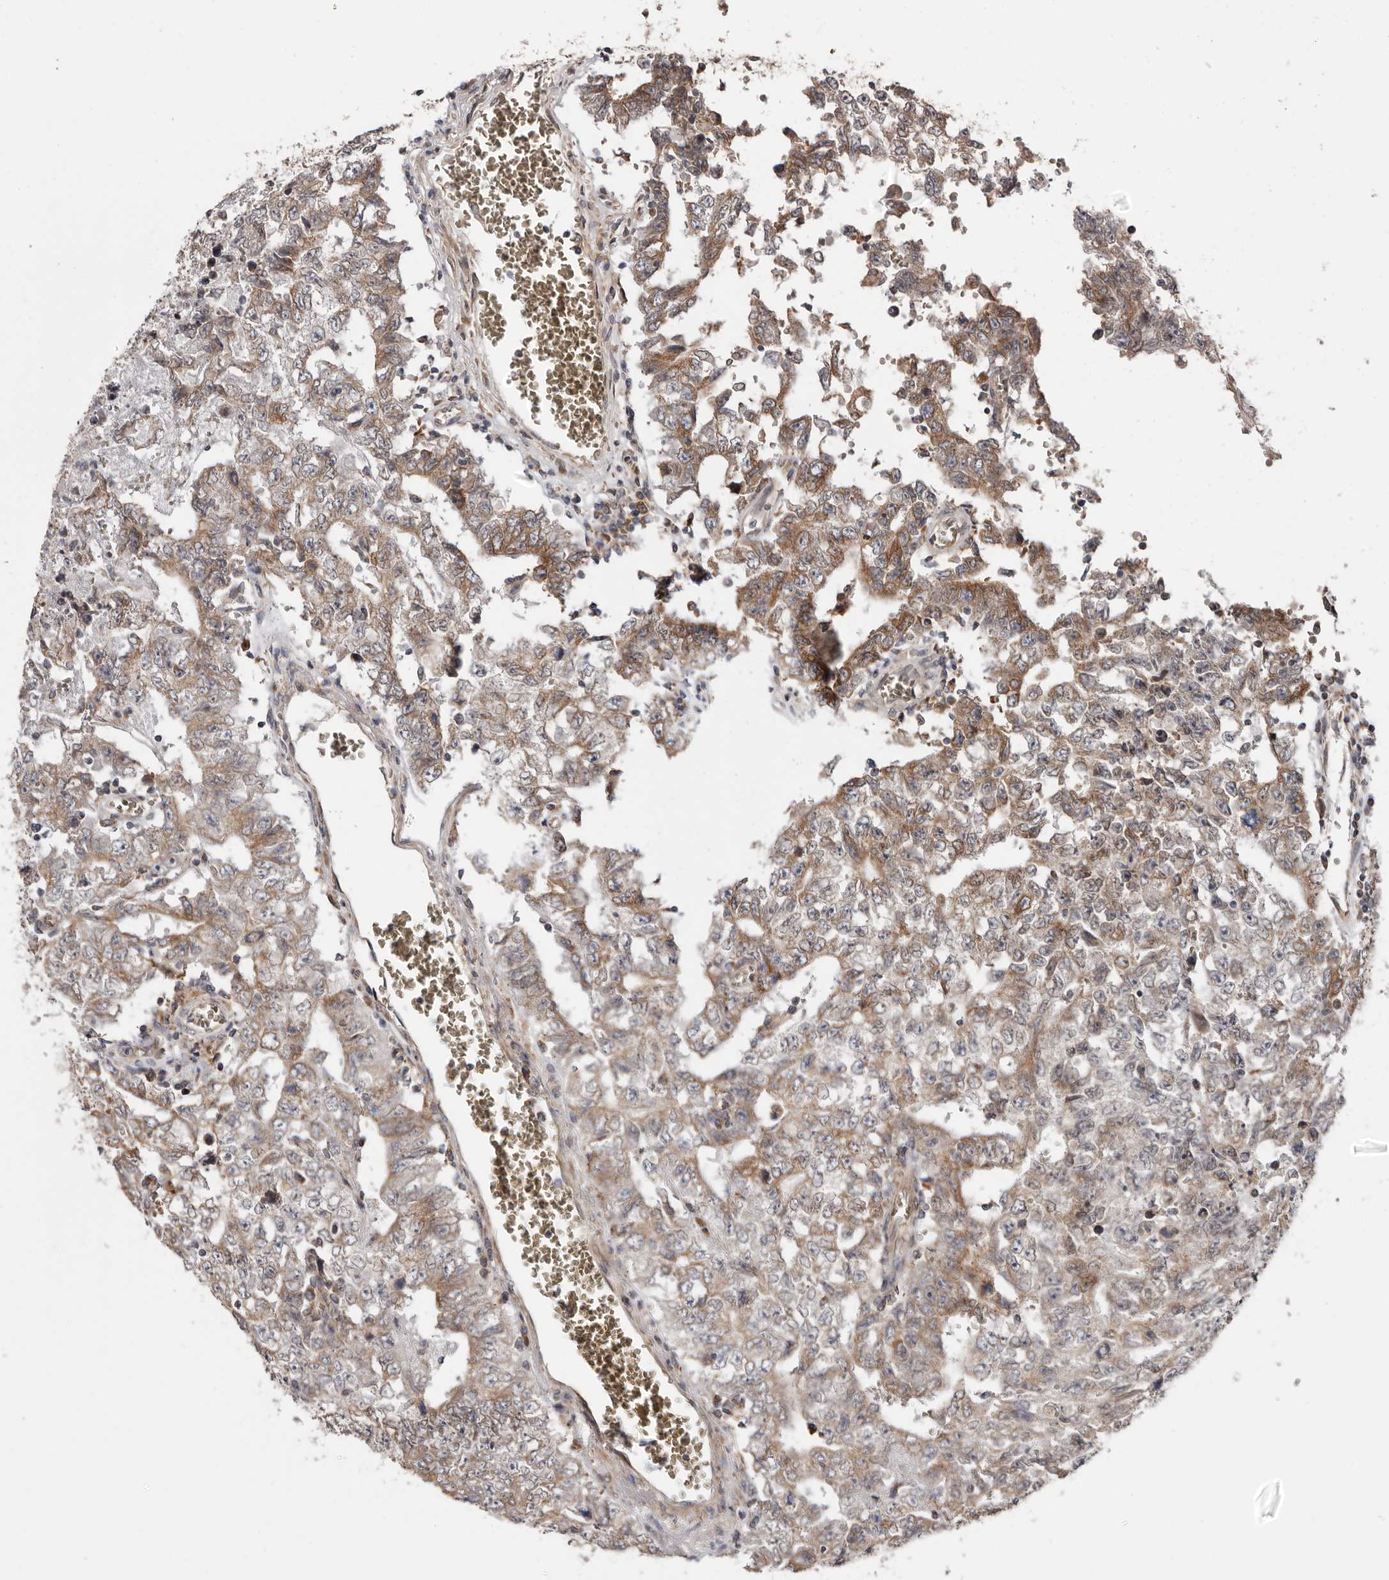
{"staining": {"intensity": "moderate", "quantity": ">75%", "location": "cytoplasmic/membranous"}, "tissue": "testis cancer", "cell_type": "Tumor cells", "image_type": "cancer", "snomed": [{"axis": "morphology", "description": "Carcinoma, Embryonal, NOS"}, {"axis": "topography", "description": "Testis"}], "caption": "Immunohistochemistry (DAB (3,3'-diaminobenzidine)) staining of testis embryonal carcinoma demonstrates moderate cytoplasmic/membranous protein positivity in about >75% of tumor cells. (DAB (3,3'-diaminobenzidine) IHC with brightfield microscopy, high magnification).", "gene": "TMUB1", "patient": {"sex": "male", "age": 26}}